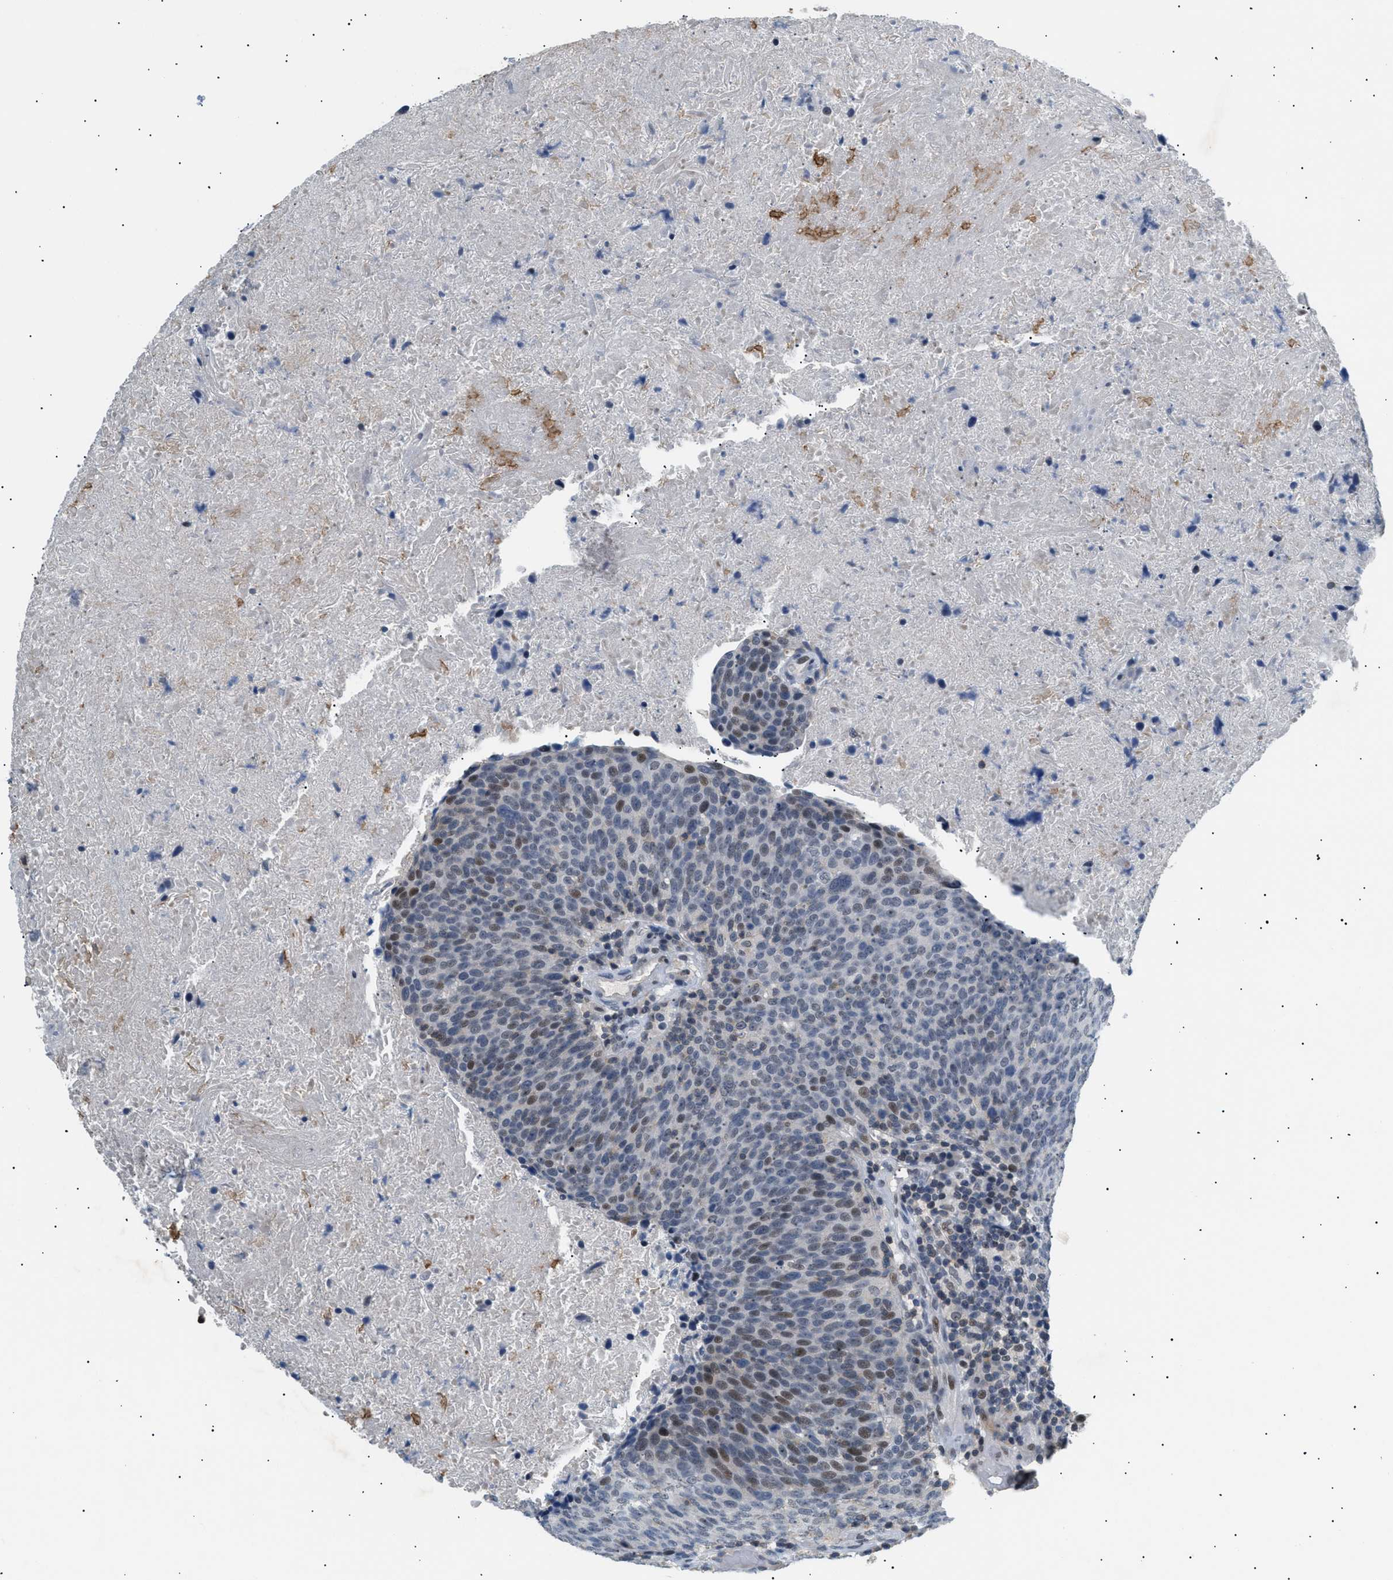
{"staining": {"intensity": "moderate", "quantity": "<25%", "location": "nuclear"}, "tissue": "head and neck cancer", "cell_type": "Tumor cells", "image_type": "cancer", "snomed": [{"axis": "morphology", "description": "Squamous cell carcinoma, NOS"}, {"axis": "morphology", "description": "Squamous cell carcinoma, metastatic, NOS"}, {"axis": "topography", "description": "Lymph node"}, {"axis": "topography", "description": "Head-Neck"}], "caption": "Protein expression analysis of head and neck cancer exhibits moderate nuclear expression in approximately <25% of tumor cells. The staining was performed using DAB (3,3'-diaminobenzidine) to visualize the protein expression in brown, while the nuclei were stained in blue with hematoxylin (Magnification: 20x).", "gene": "KCNC3", "patient": {"sex": "male", "age": 62}}